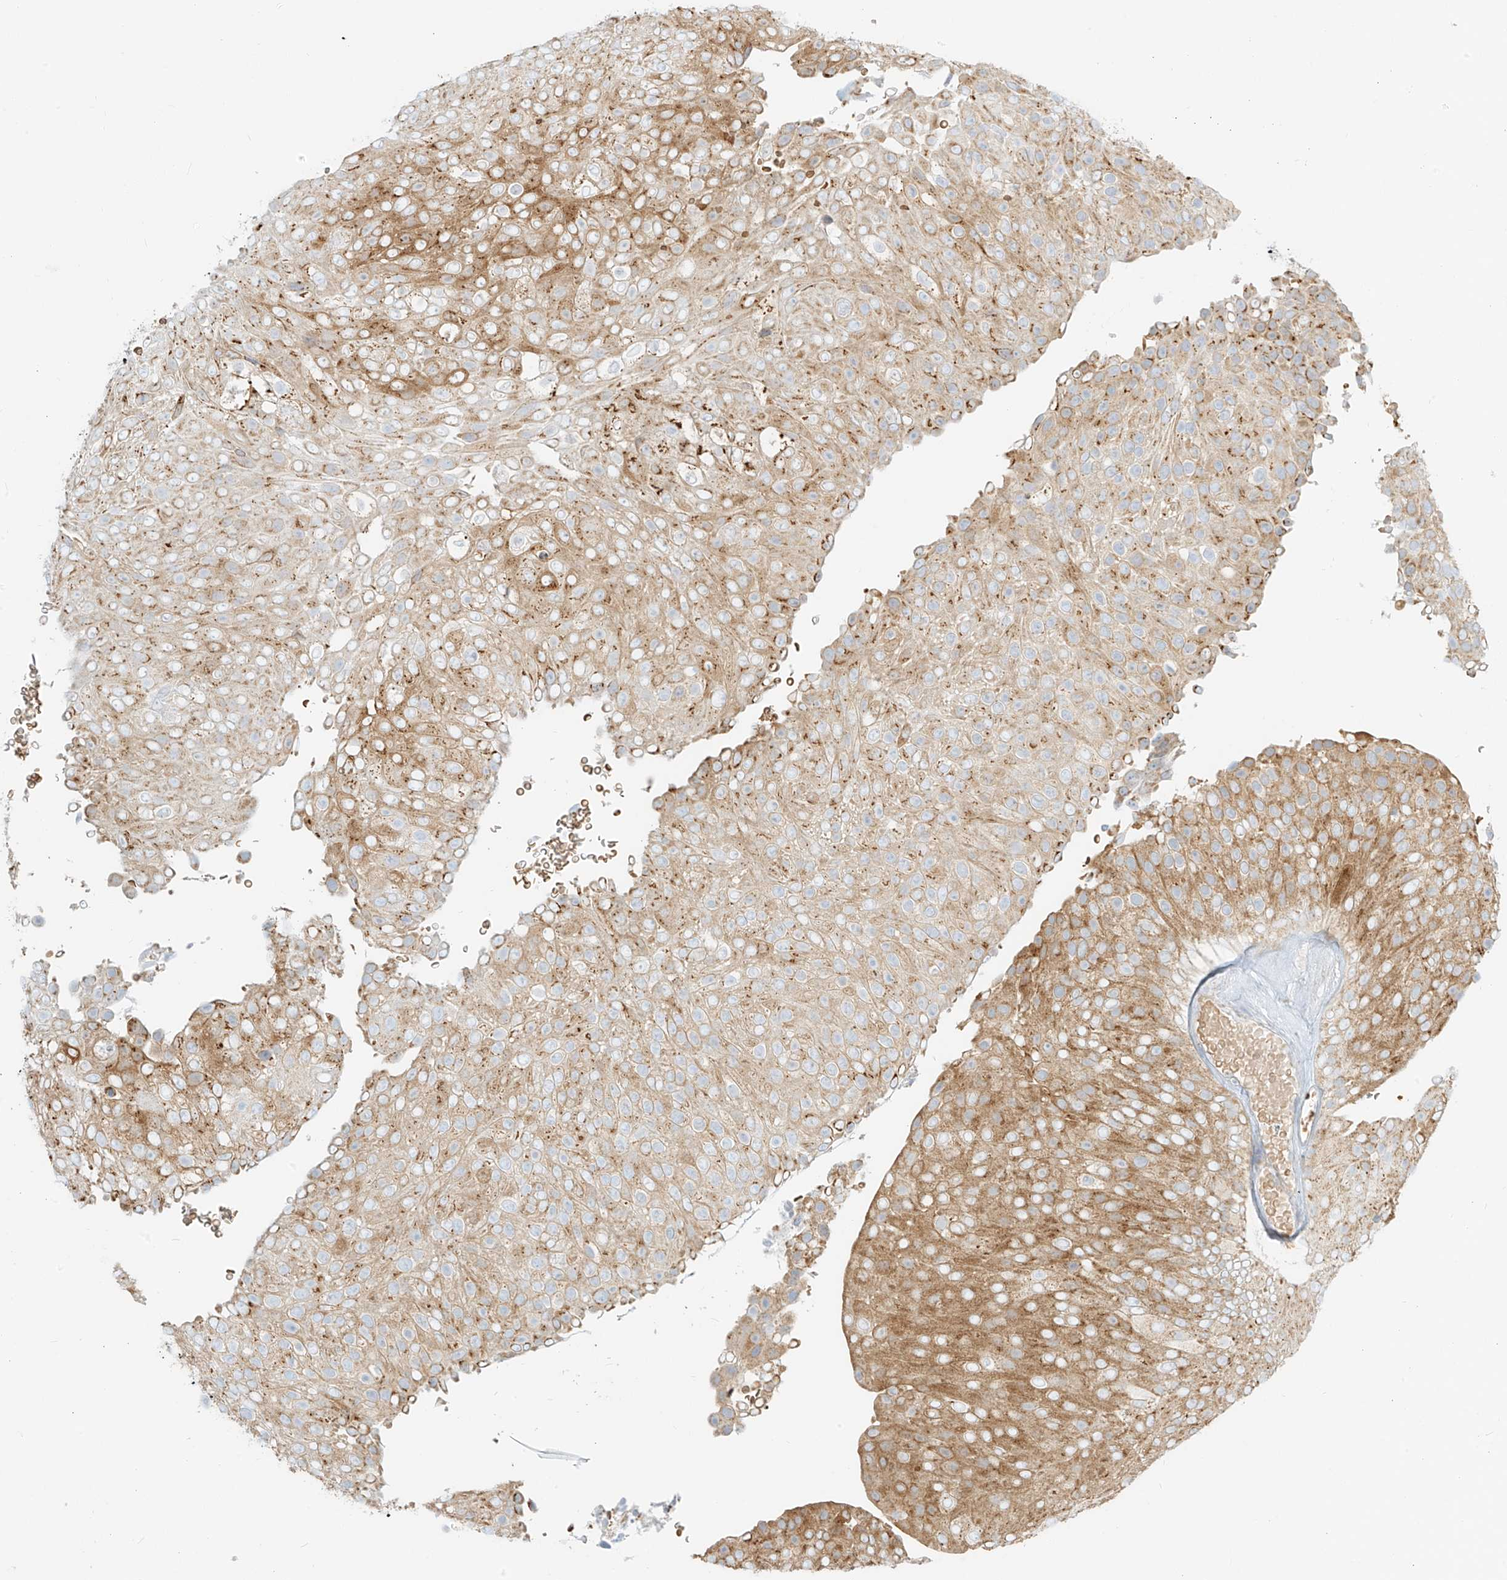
{"staining": {"intensity": "moderate", "quantity": ">75%", "location": "cytoplasmic/membranous"}, "tissue": "urothelial cancer", "cell_type": "Tumor cells", "image_type": "cancer", "snomed": [{"axis": "morphology", "description": "Urothelial carcinoma, Low grade"}, {"axis": "topography", "description": "Urinary bladder"}], "caption": "Urothelial cancer was stained to show a protein in brown. There is medium levels of moderate cytoplasmic/membranous positivity in approximately >75% of tumor cells. (Stains: DAB (3,3'-diaminobenzidine) in brown, nuclei in blue, Microscopy: brightfield microscopy at high magnification).", "gene": "TMEM87B", "patient": {"sex": "male", "age": 78}}